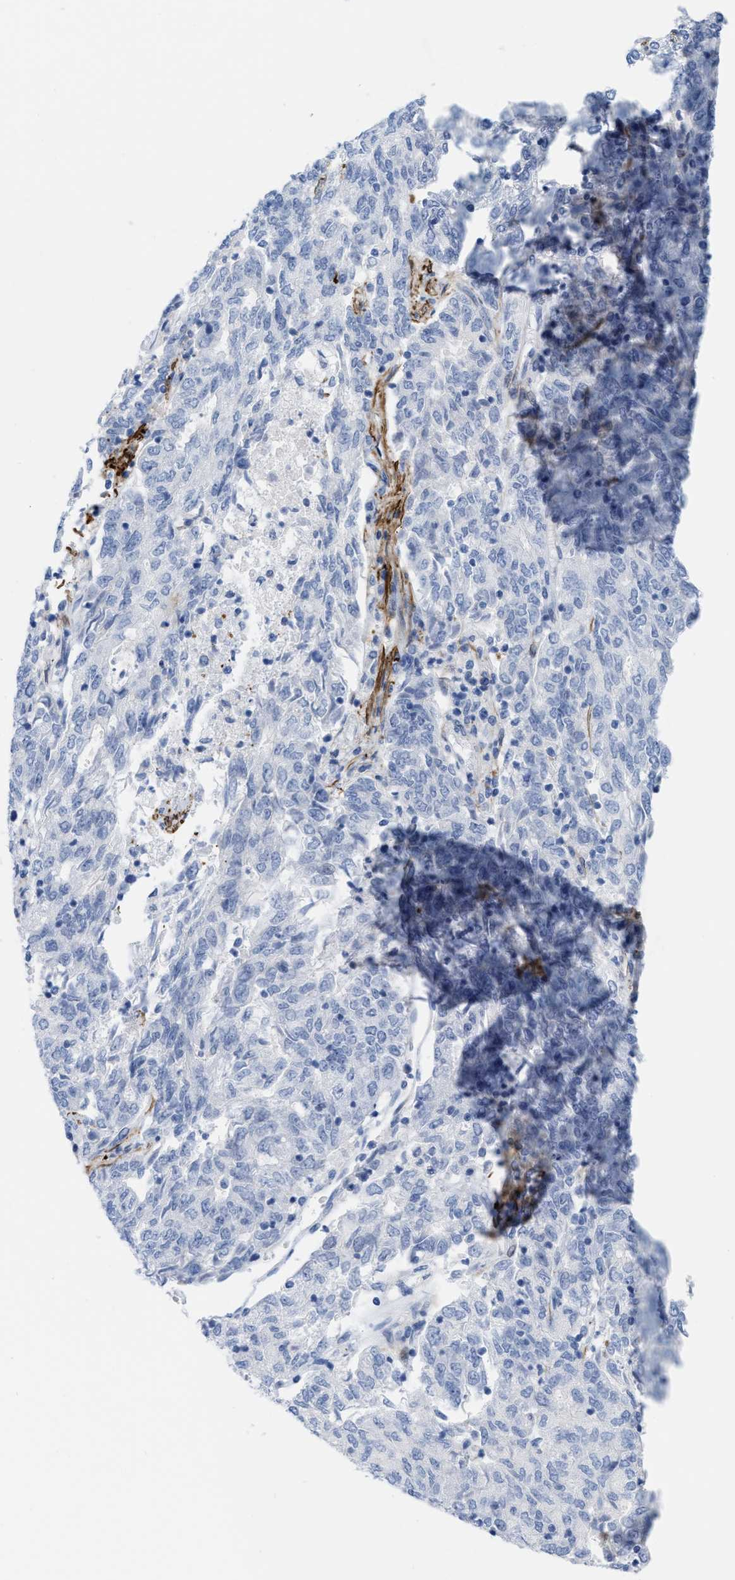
{"staining": {"intensity": "negative", "quantity": "none", "location": "none"}, "tissue": "endometrial cancer", "cell_type": "Tumor cells", "image_type": "cancer", "snomed": [{"axis": "morphology", "description": "Adenocarcinoma, NOS"}, {"axis": "topography", "description": "Endometrium"}], "caption": "High magnification brightfield microscopy of endometrial cancer stained with DAB (3,3'-diaminobenzidine) (brown) and counterstained with hematoxylin (blue): tumor cells show no significant positivity. (DAB IHC with hematoxylin counter stain).", "gene": "TAGLN", "patient": {"sex": "female", "age": 80}}